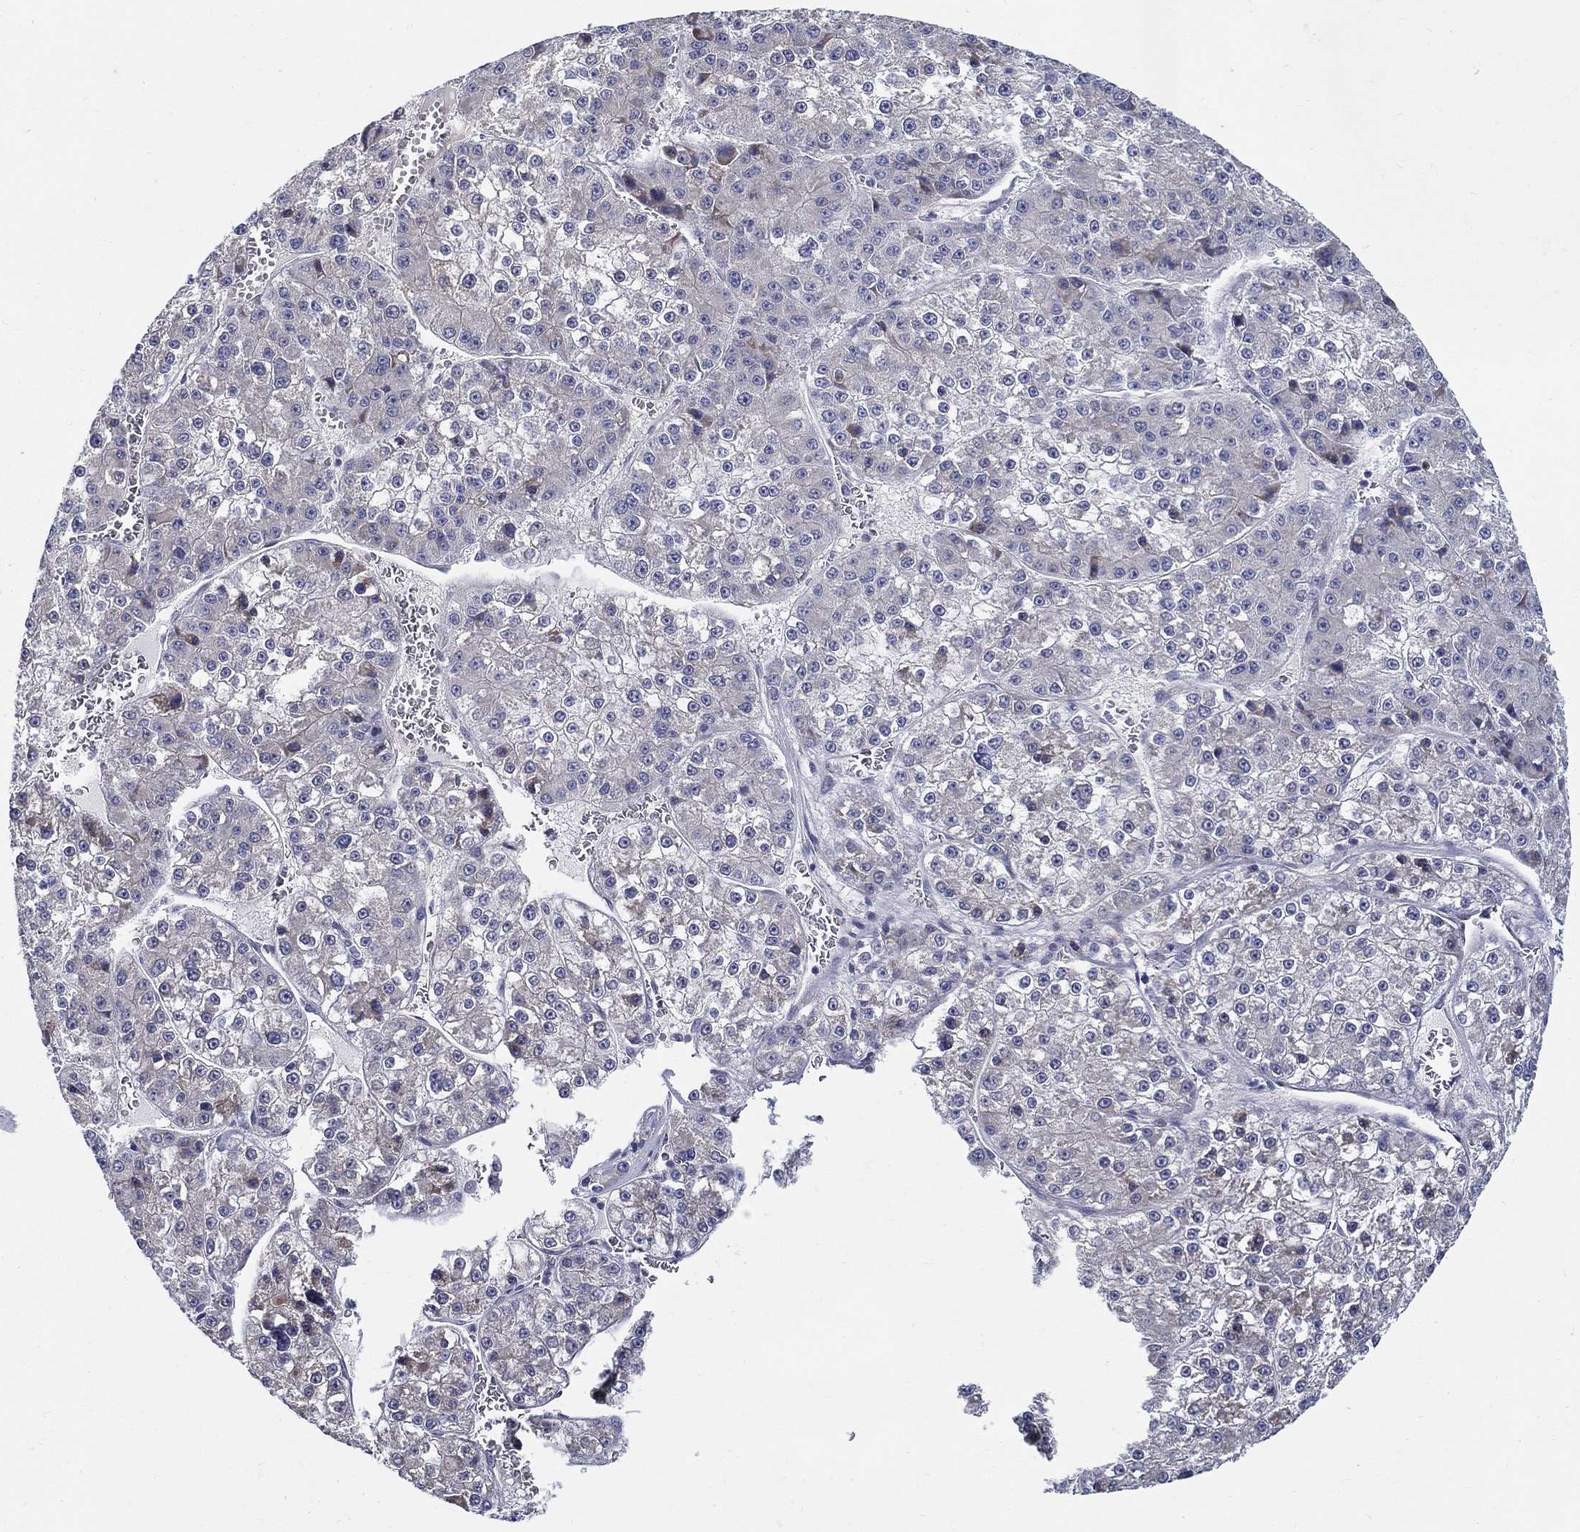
{"staining": {"intensity": "moderate", "quantity": "<25%", "location": "cytoplasmic/membranous,nuclear"}, "tissue": "liver cancer", "cell_type": "Tumor cells", "image_type": "cancer", "snomed": [{"axis": "morphology", "description": "Carcinoma, Hepatocellular, NOS"}, {"axis": "topography", "description": "Liver"}], "caption": "Moderate cytoplasmic/membranous and nuclear protein expression is present in approximately <25% of tumor cells in hepatocellular carcinoma (liver).", "gene": "C16orf46", "patient": {"sex": "female", "age": 73}}